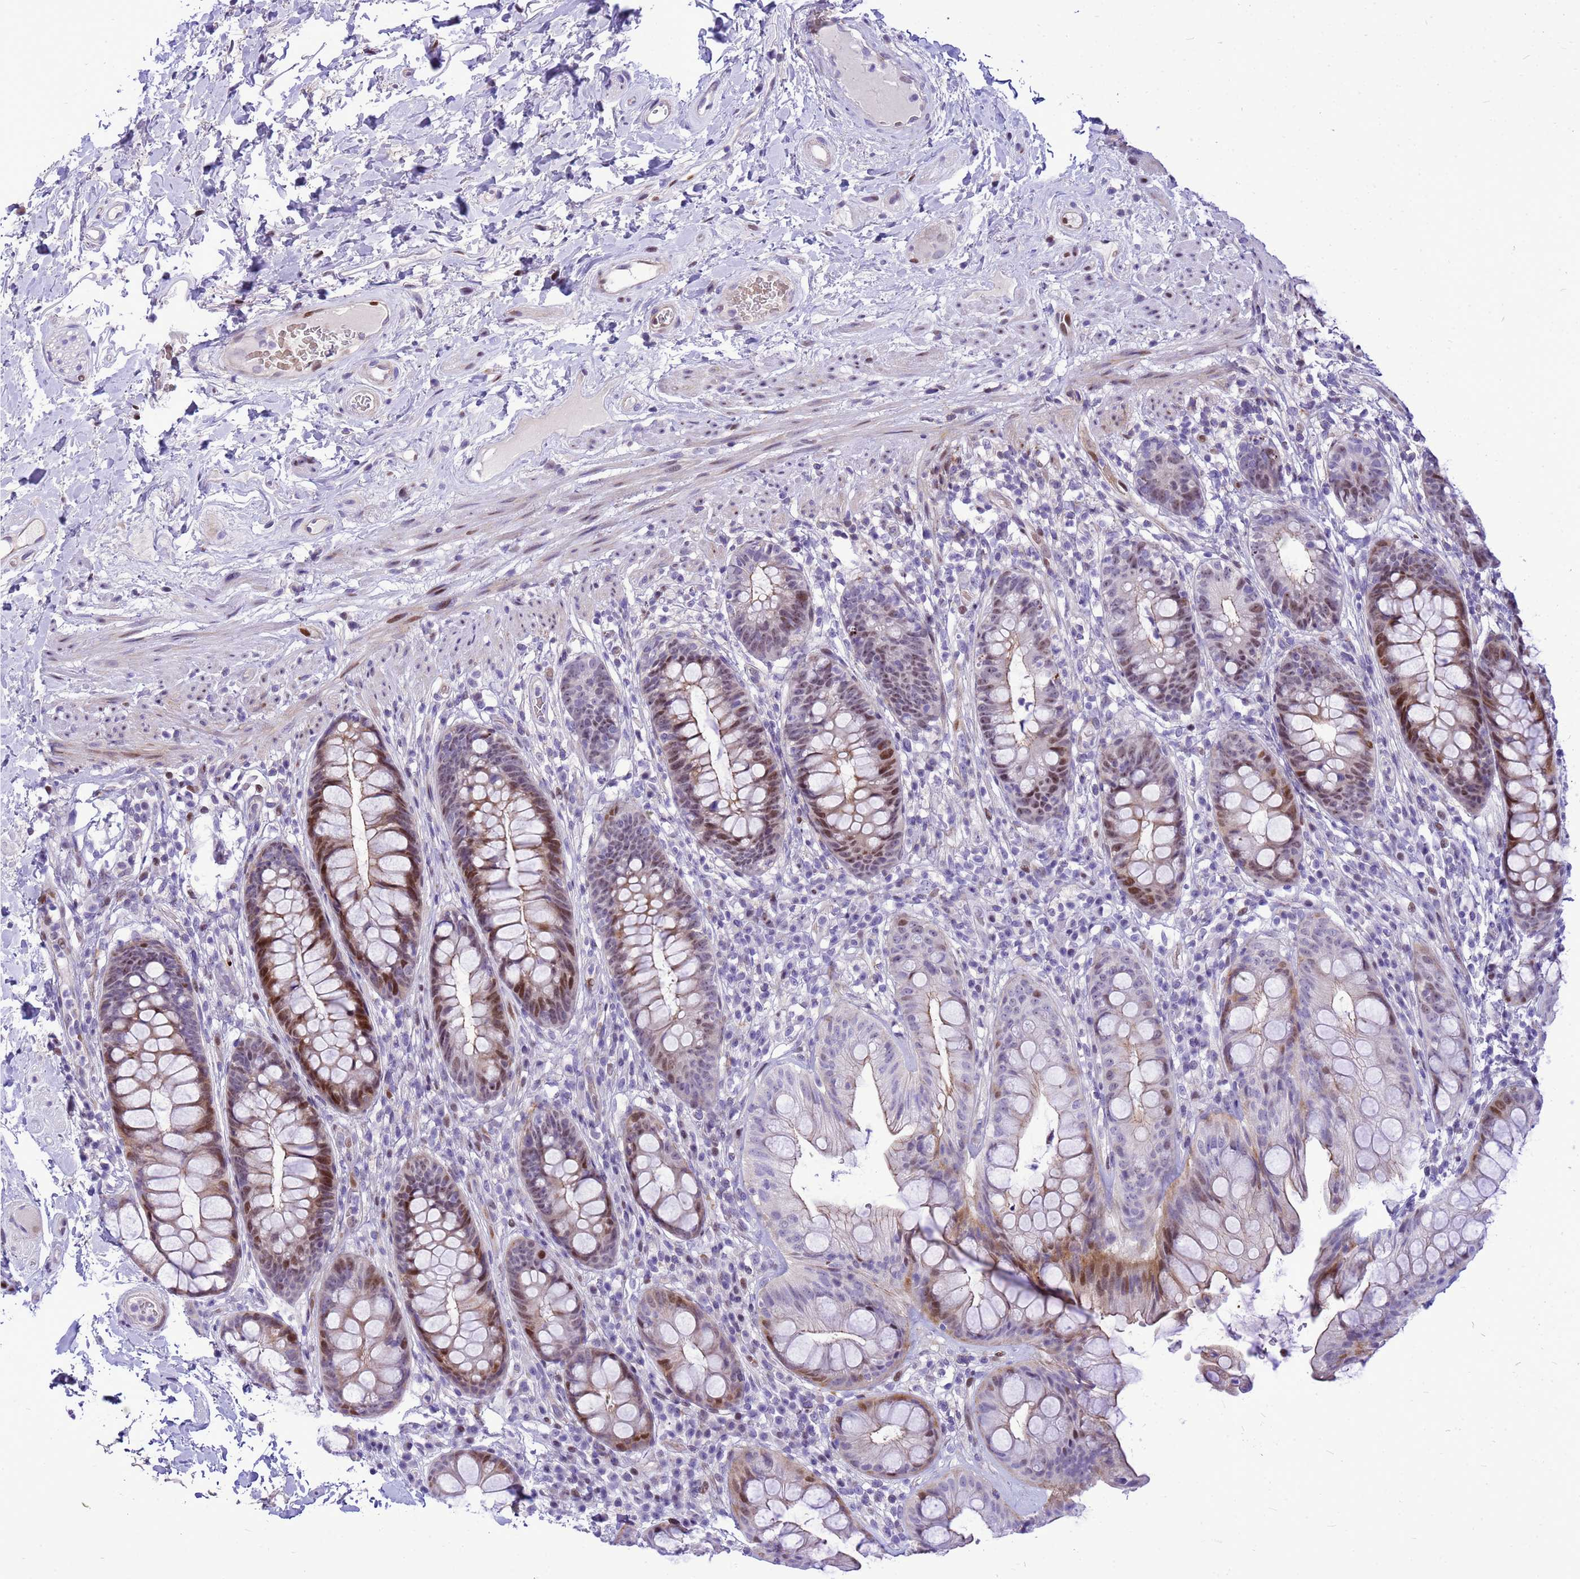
{"staining": {"intensity": "moderate", "quantity": "25%-75%", "location": "nuclear"}, "tissue": "rectum", "cell_type": "Glandular cells", "image_type": "normal", "snomed": [{"axis": "morphology", "description": "Normal tissue, NOS"}, {"axis": "topography", "description": "Rectum"}], "caption": "Glandular cells display moderate nuclear staining in approximately 25%-75% of cells in unremarkable rectum. Ihc stains the protein of interest in brown and the nuclei are stained blue.", "gene": "ADAMTS7", "patient": {"sex": "male", "age": 74}}